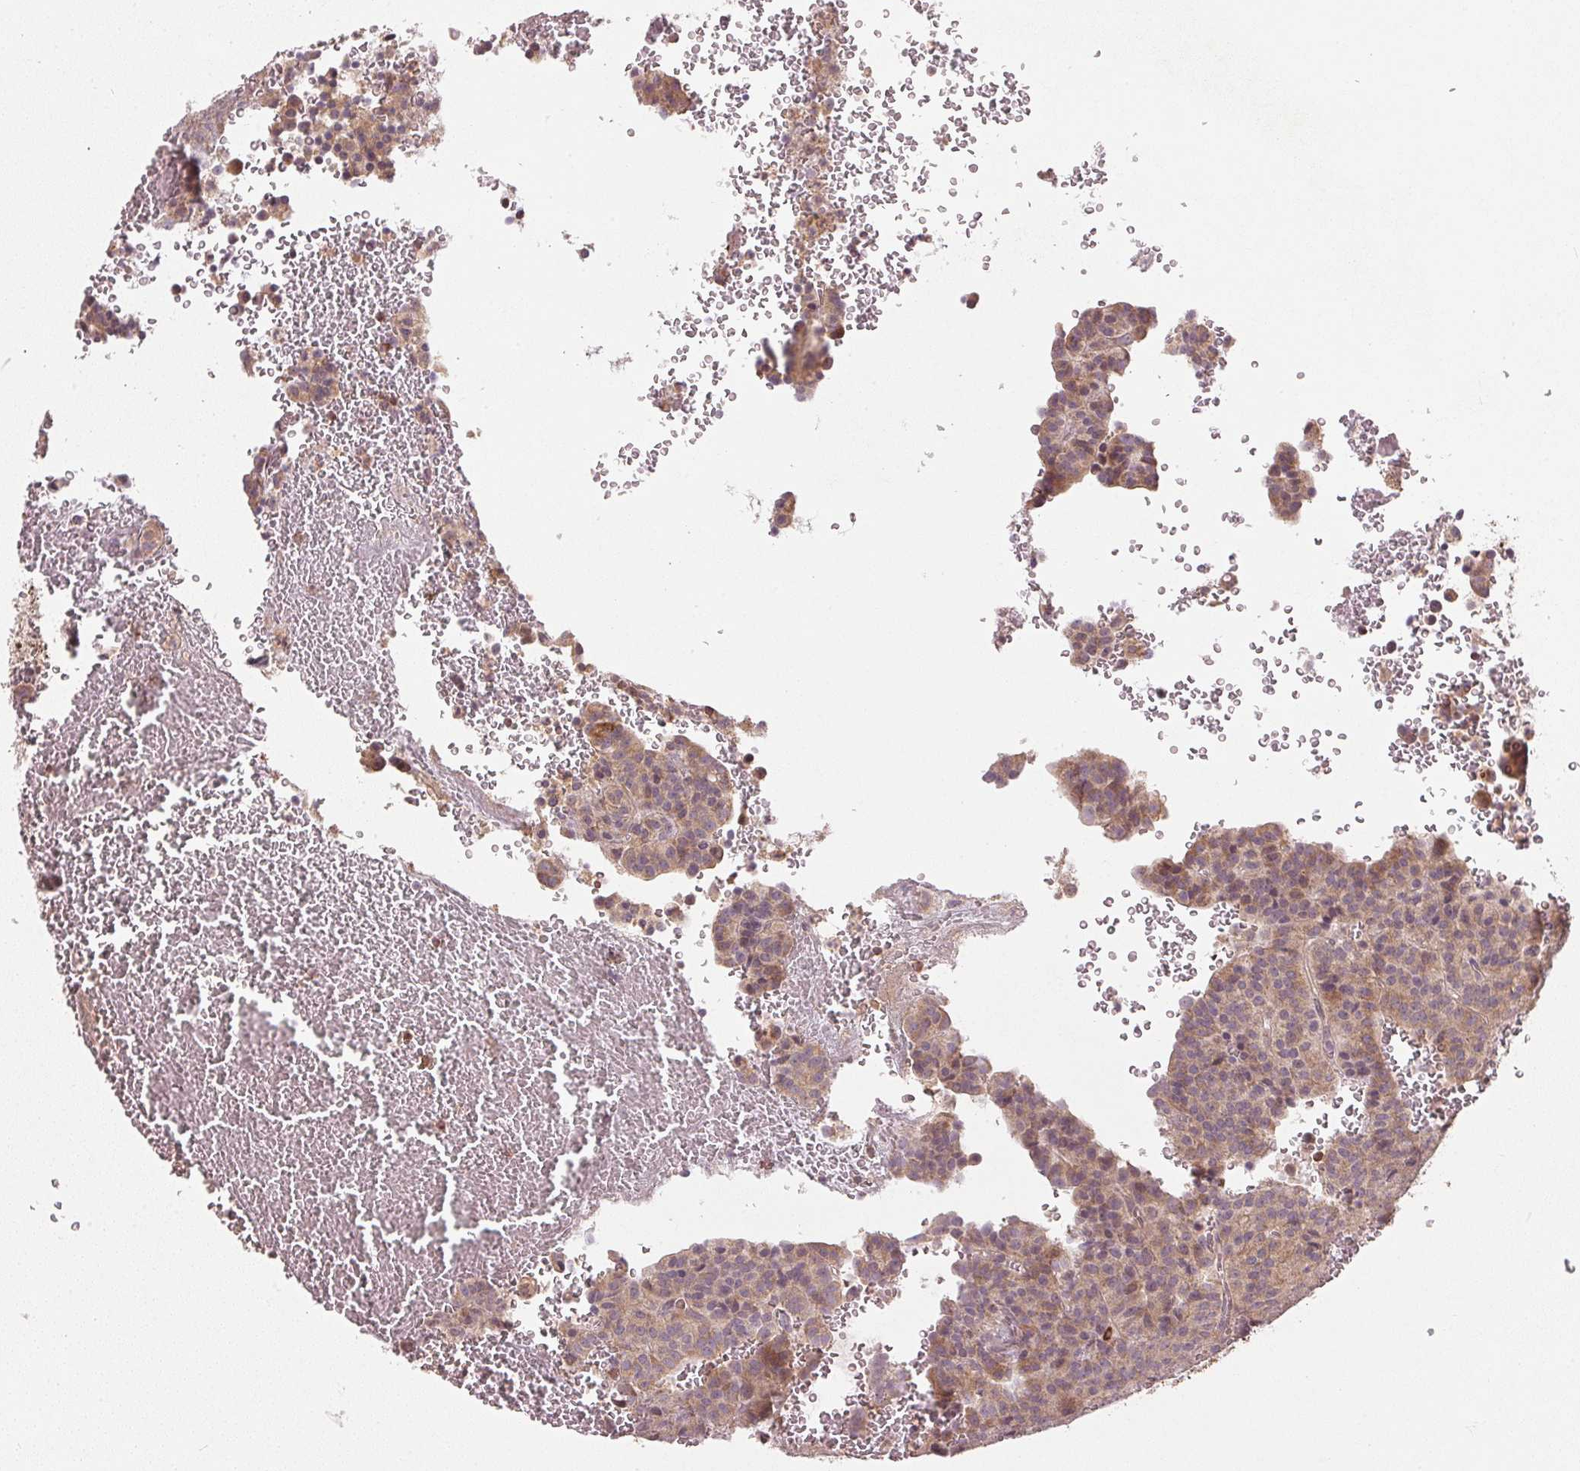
{"staining": {"intensity": "weak", "quantity": ">75%", "location": "cytoplasmic/membranous"}, "tissue": "carcinoid", "cell_type": "Tumor cells", "image_type": "cancer", "snomed": [{"axis": "morphology", "description": "Carcinoid, malignant, NOS"}, {"axis": "topography", "description": "Lung"}], "caption": "An image of human carcinoid stained for a protein displays weak cytoplasmic/membranous brown staining in tumor cells.", "gene": "NADK2", "patient": {"sex": "male", "age": 70}}